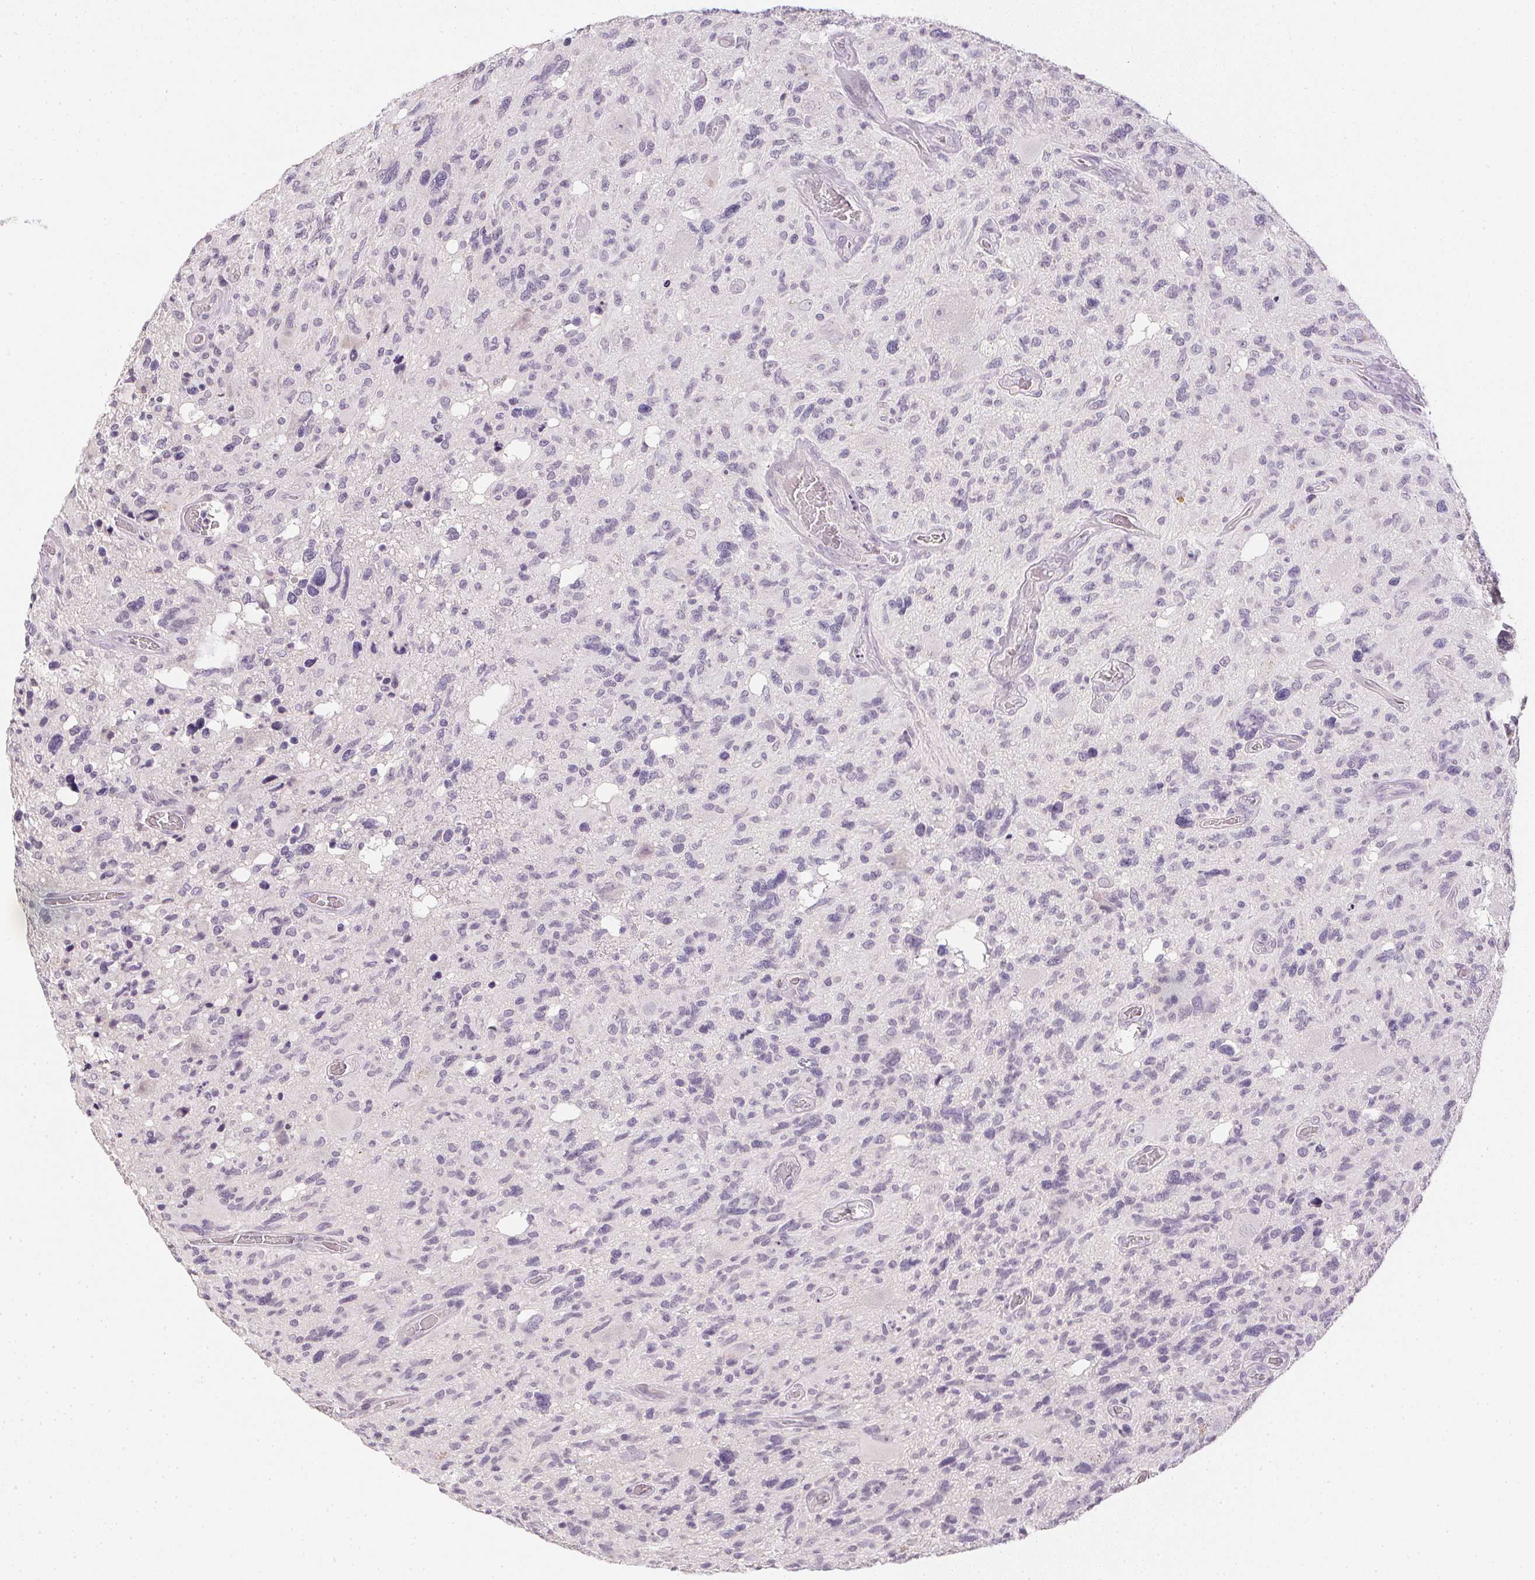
{"staining": {"intensity": "negative", "quantity": "none", "location": "none"}, "tissue": "glioma", "cell_type": "Tumor cells", "image_type": "cancer", "snomed": [{"axis": "morphology", "description": "Glioma, malignant, High grade"}, {"axis": "topography", "description": "Brain"}], "caption": "Immunohistochemistry histopathology image of human high-grade glioma (malignant) stained for a protein (brown), which demonstrates no expression in tumor cells. (DAB immunohistochemistry visualized using brightfield microscopy, high magnification).", "gene": "PPY", "patient": {"sex": "male", "age": 49}}